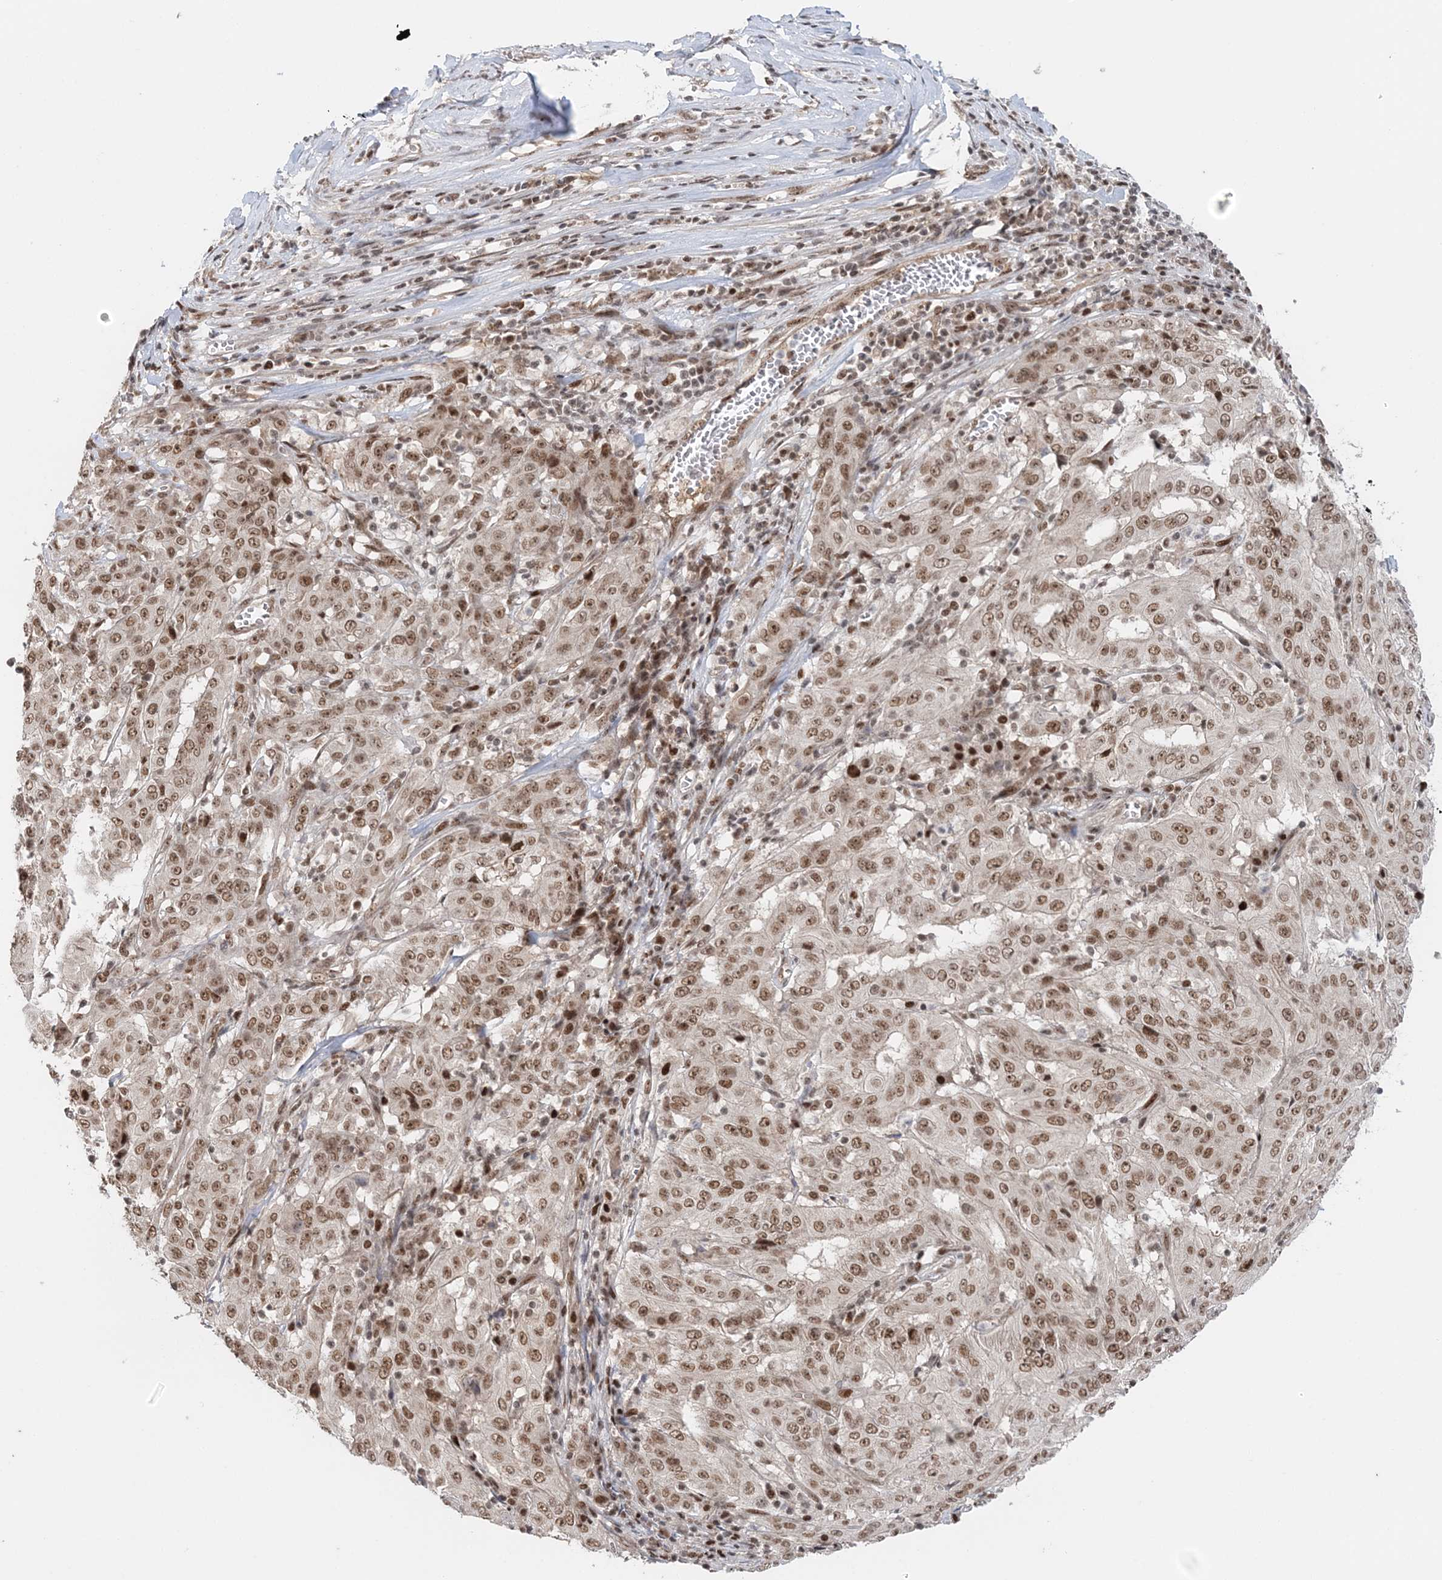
{"staining": {"intensity": "moderate", "quantity": ">75%", "location": "nuclear"}, "tissue": "pancreatic cancer", "cell_type": "Tumor cells", "image_type": "cancer", "snomed": [{"axis": "morphology", "description": "Adenocarcinoma, NOS"}, {"axis": "topography", "description": "Pancreas"}], "caption": "Tumor cells demonstrate medium levels of moderate nuclear staining in about >75% of cells in human pancreatic adenocarcinoma.", "gene": "NOA1", "patient": {"sex": "male", "age": 63}}